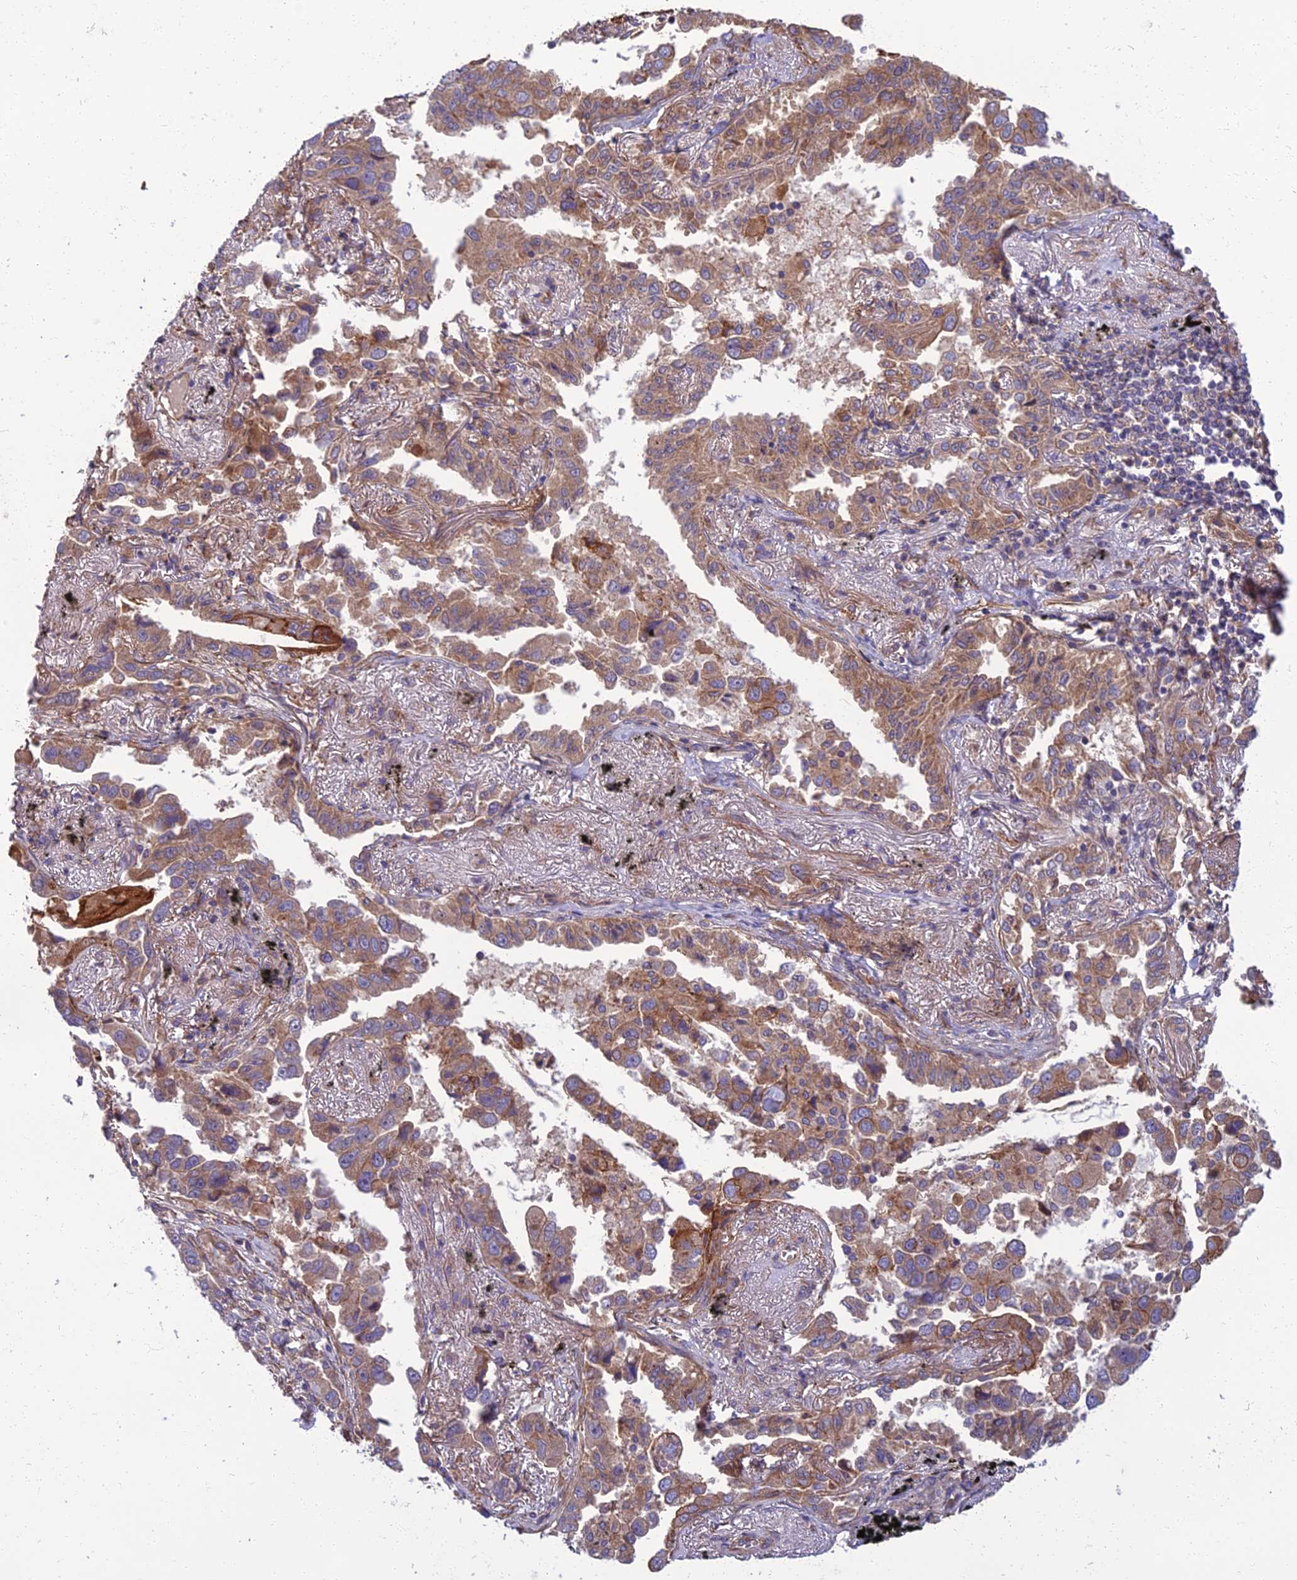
{"staining": {"intensity": "moderate", "quantity": ">75%", "location": "cytoplasmic/membranous"}, "tissue": "lung cancer", "cell_type": "Tumor cells", "image_type": "cancer", "snomed": [{"axis": "morphology", "description": "Adenocarcinoma, NOS"}, {"axis": "topography", "description": "Lung"}], "caption": "Lung adenocarcinoma was stained to show a protein in brown. There is medium levels of moderate cytoplasmic/membranous positivity in about >75% of tumor cells.", "gene": "WDR24", "patient": {"sex": "male", "age": 67}}